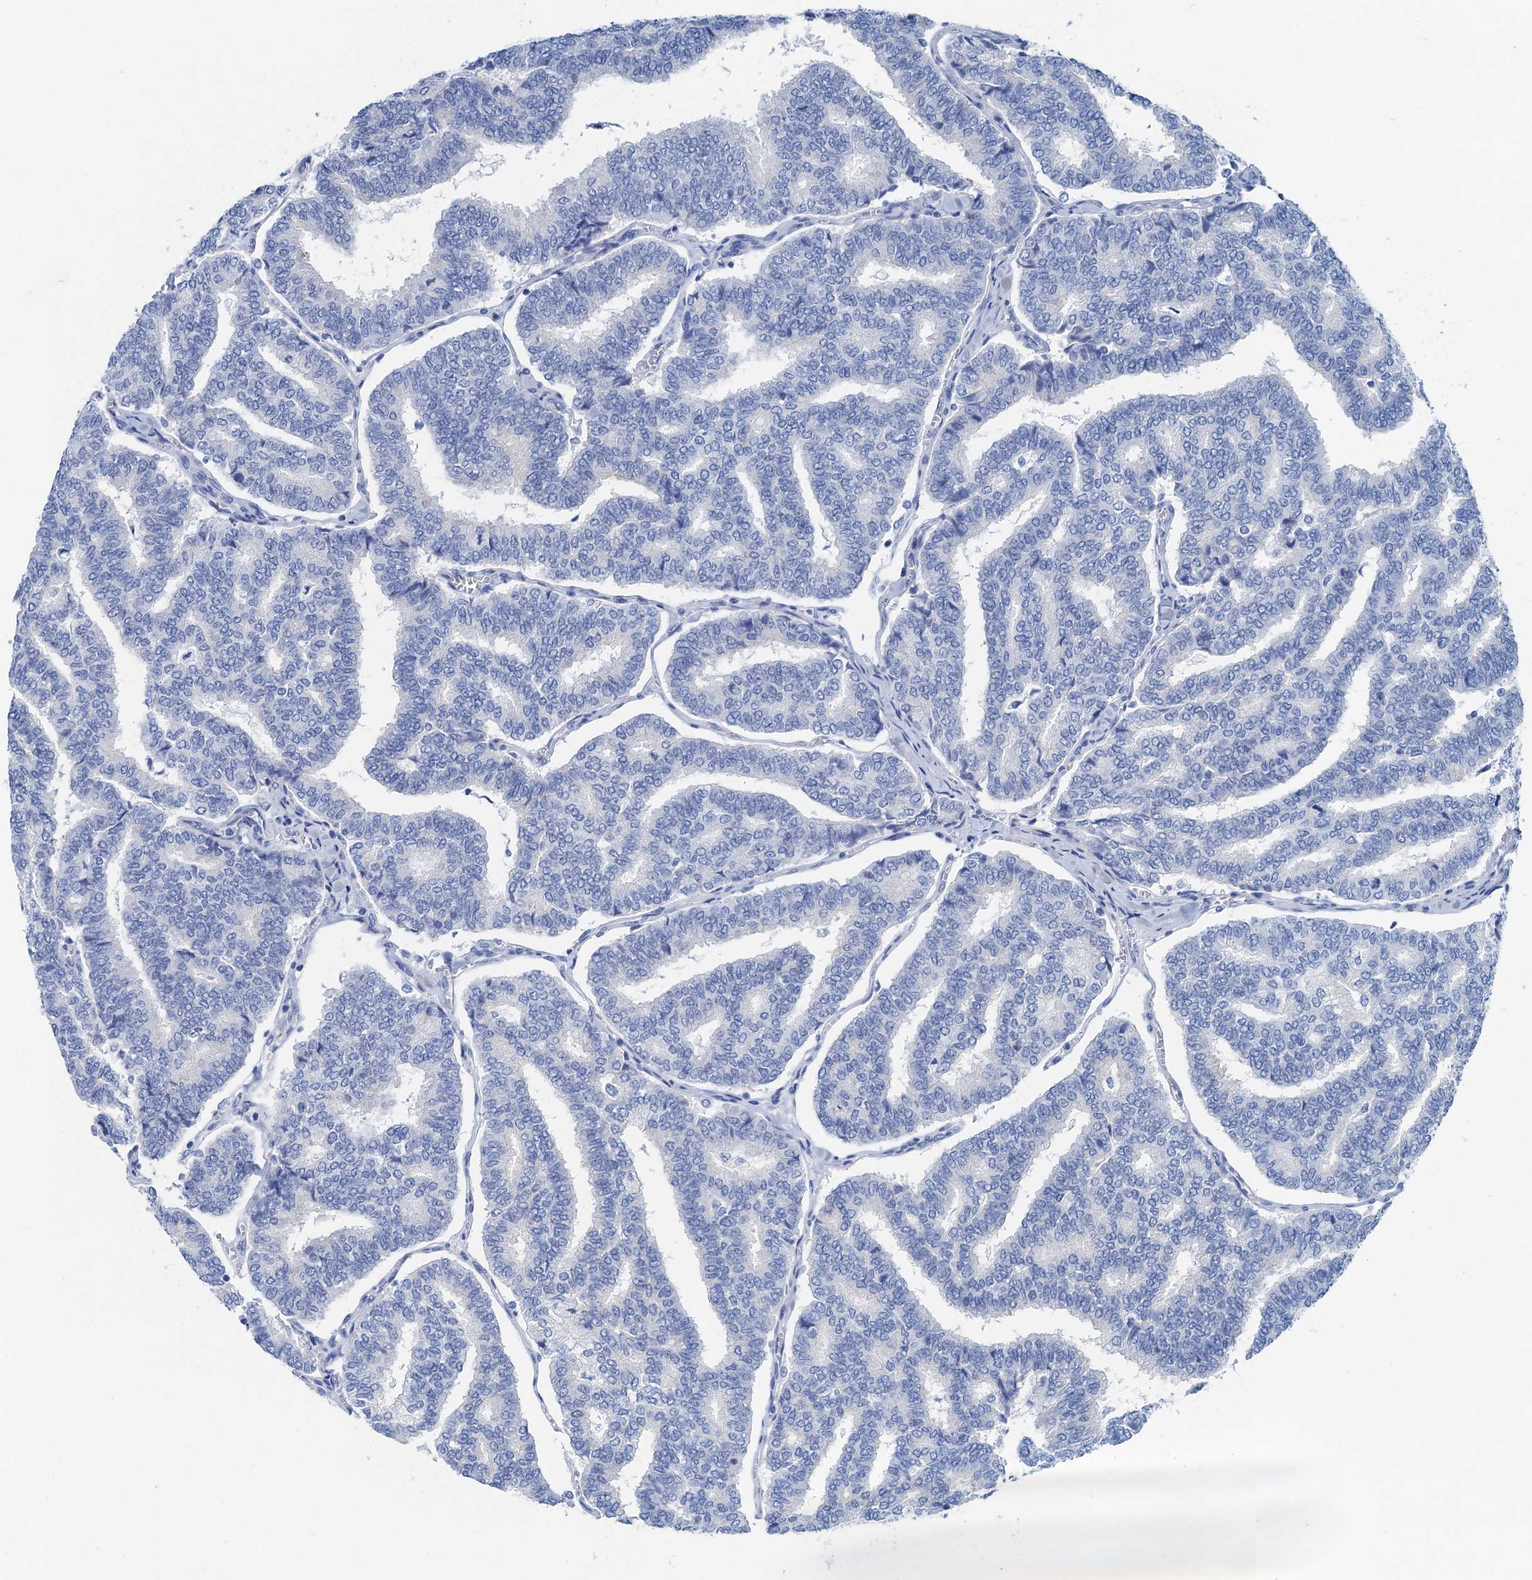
{"staining": {"intensity": "negative", "quantity": "none", "location": "none"}, "tissue": "thyroid cancer", "cell_type": "Tumor cells", "image_type": "cancer", "snomed": [{"axis": "morphology", "description": "Papillary adenocarcinoma, NOS"}, {"axis": "topography", "description": "Thyroid gland"}], "caption": "There is no significant staining in tumor cells of thyroid cancer (papillary adenocarcinoma).", "gene": "NLRP10", "patient": {"sex": "female", "age": 35}}